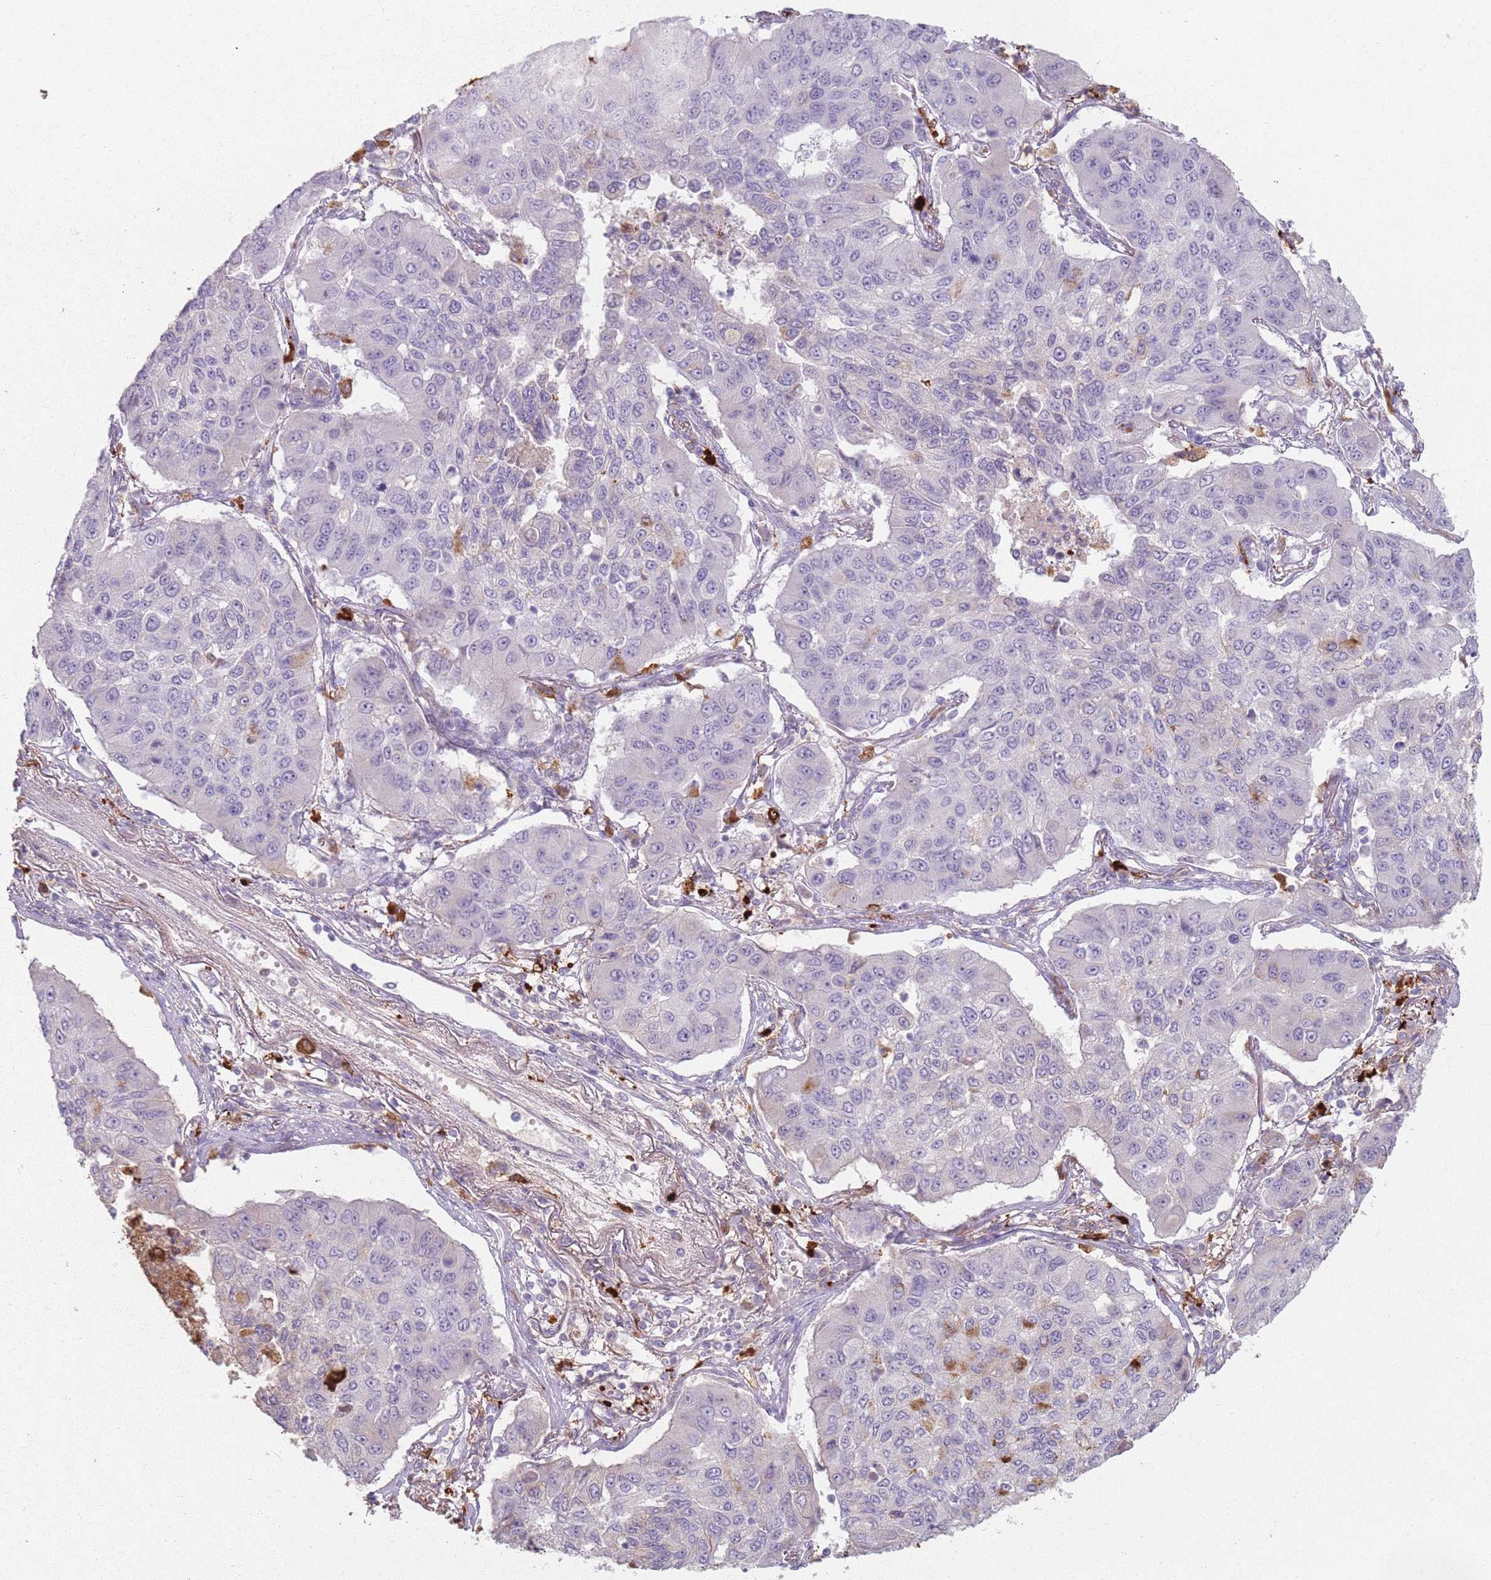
{"staining": {"intensity": "negative", "quantity": "none", "location": "none"}, "tissue": "lung cancer", "cell_type": "Tumor cells", "image_type": "cancer", "snomed": [{"axis": "morphology", "description": "Squamous cell carcinoma, NOS"}, {"axis": "topography", "description": "Lung"}], "caption": "IHC photomicrograph of neoplastic tissue: human lung squamous cell carcinoma stained with DAB (3,3'-diaminobenzidine) displays no significant protein expression in tumor cells.", "gene": "GDPGP1", "patient": {"sex": "male", "age": 74}}